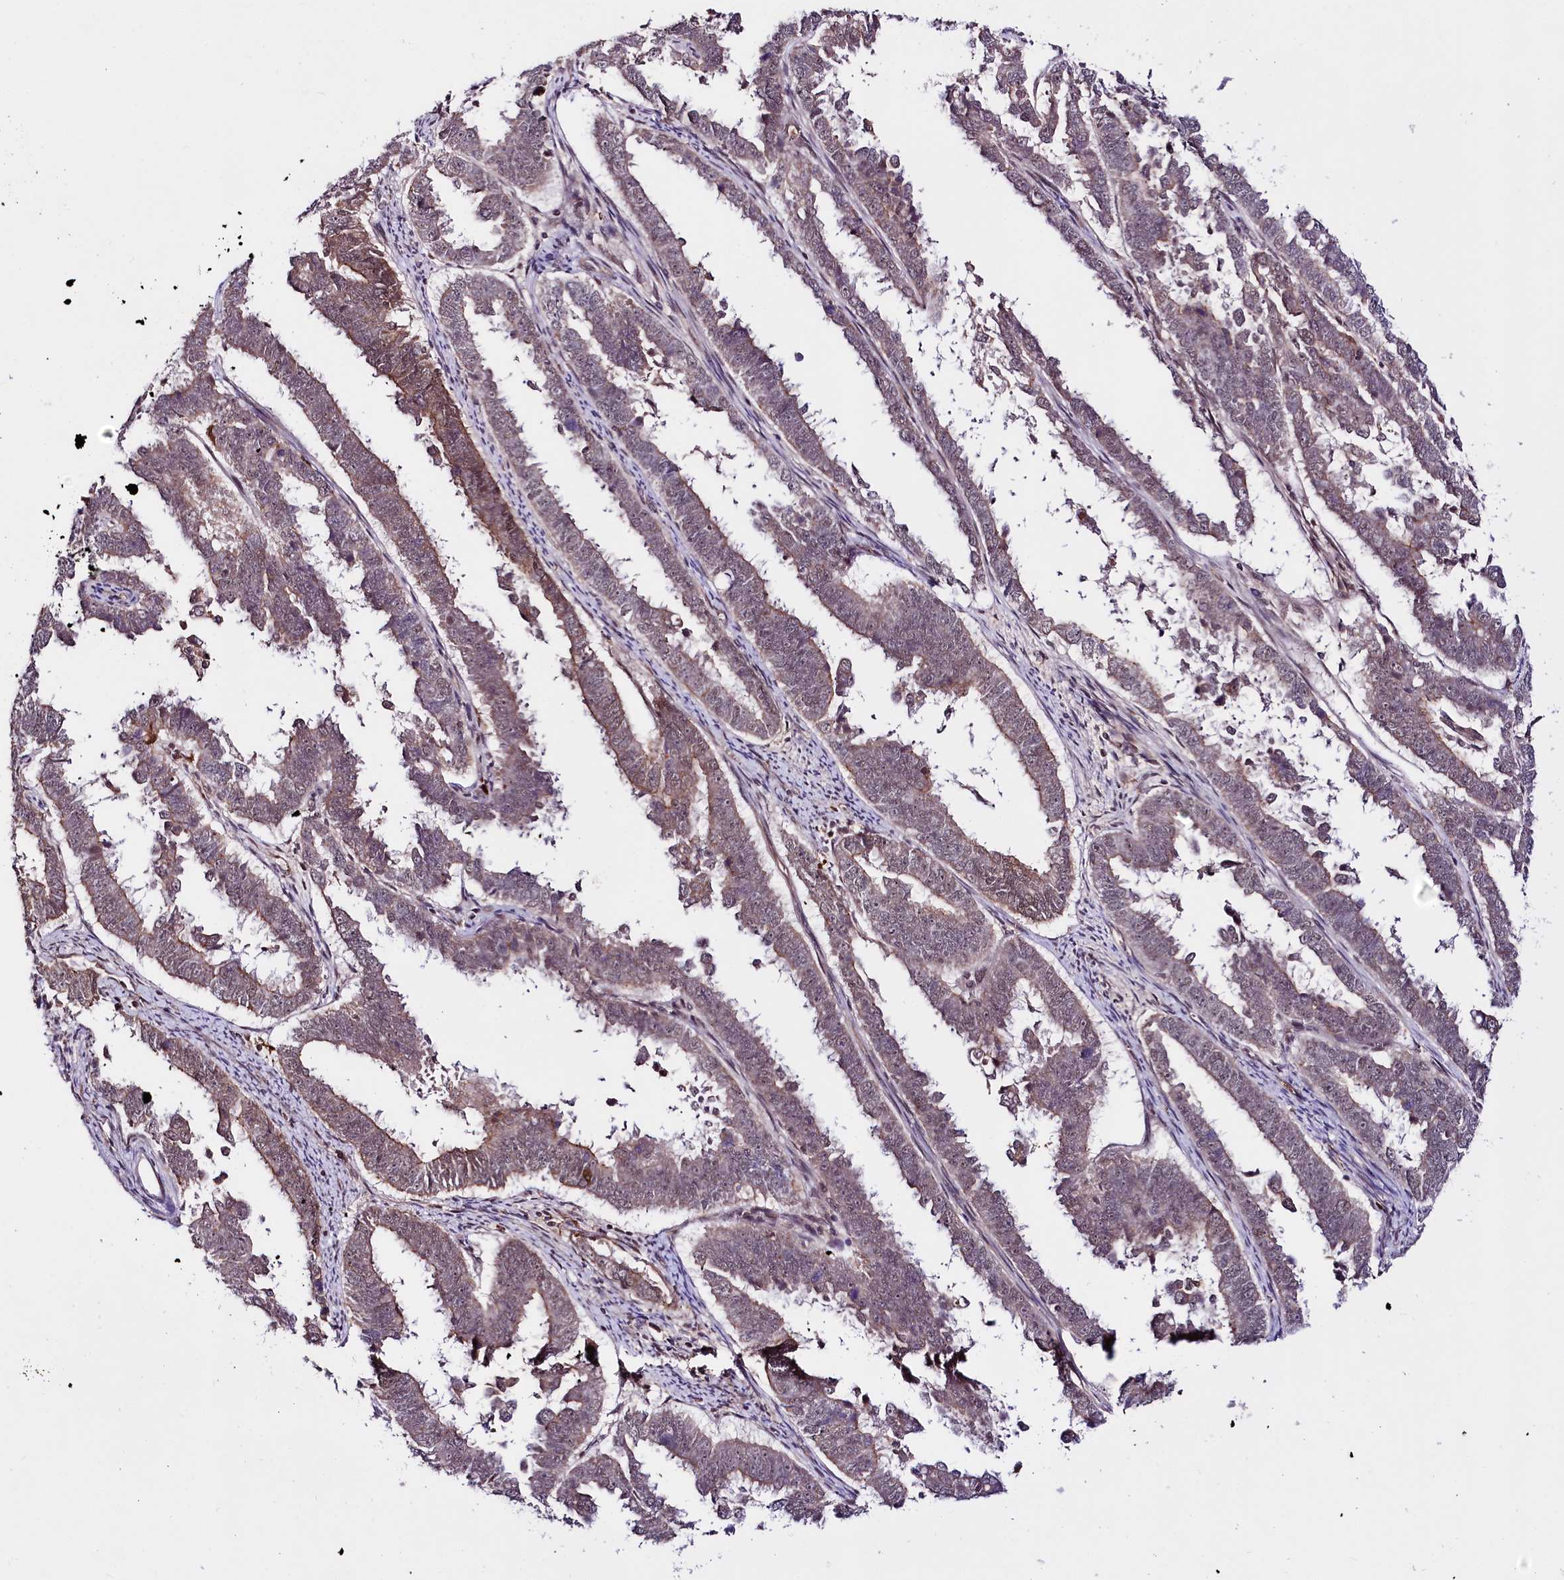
{"staining": {"intensity": "weak", "quantity": "<25%", "location": "cytoplasmic/membranous"}, "tissue": "endometrial cancer", "cell_type": "Tumor cells", "image_type": "cancer", "snomed": [{"axis": "morphology", "description": "Adenocarcinoma, NOS"}, {"axis": "topography", "description": "Endometrium"}], "caption": "Endometrial cancer (adenocarcinoma) was stained to show a protein in brown. There is no significant positivity in tumor cells.", "gene": "TAFAZZIN", "patient": {"sex": "female", "age": 75}}